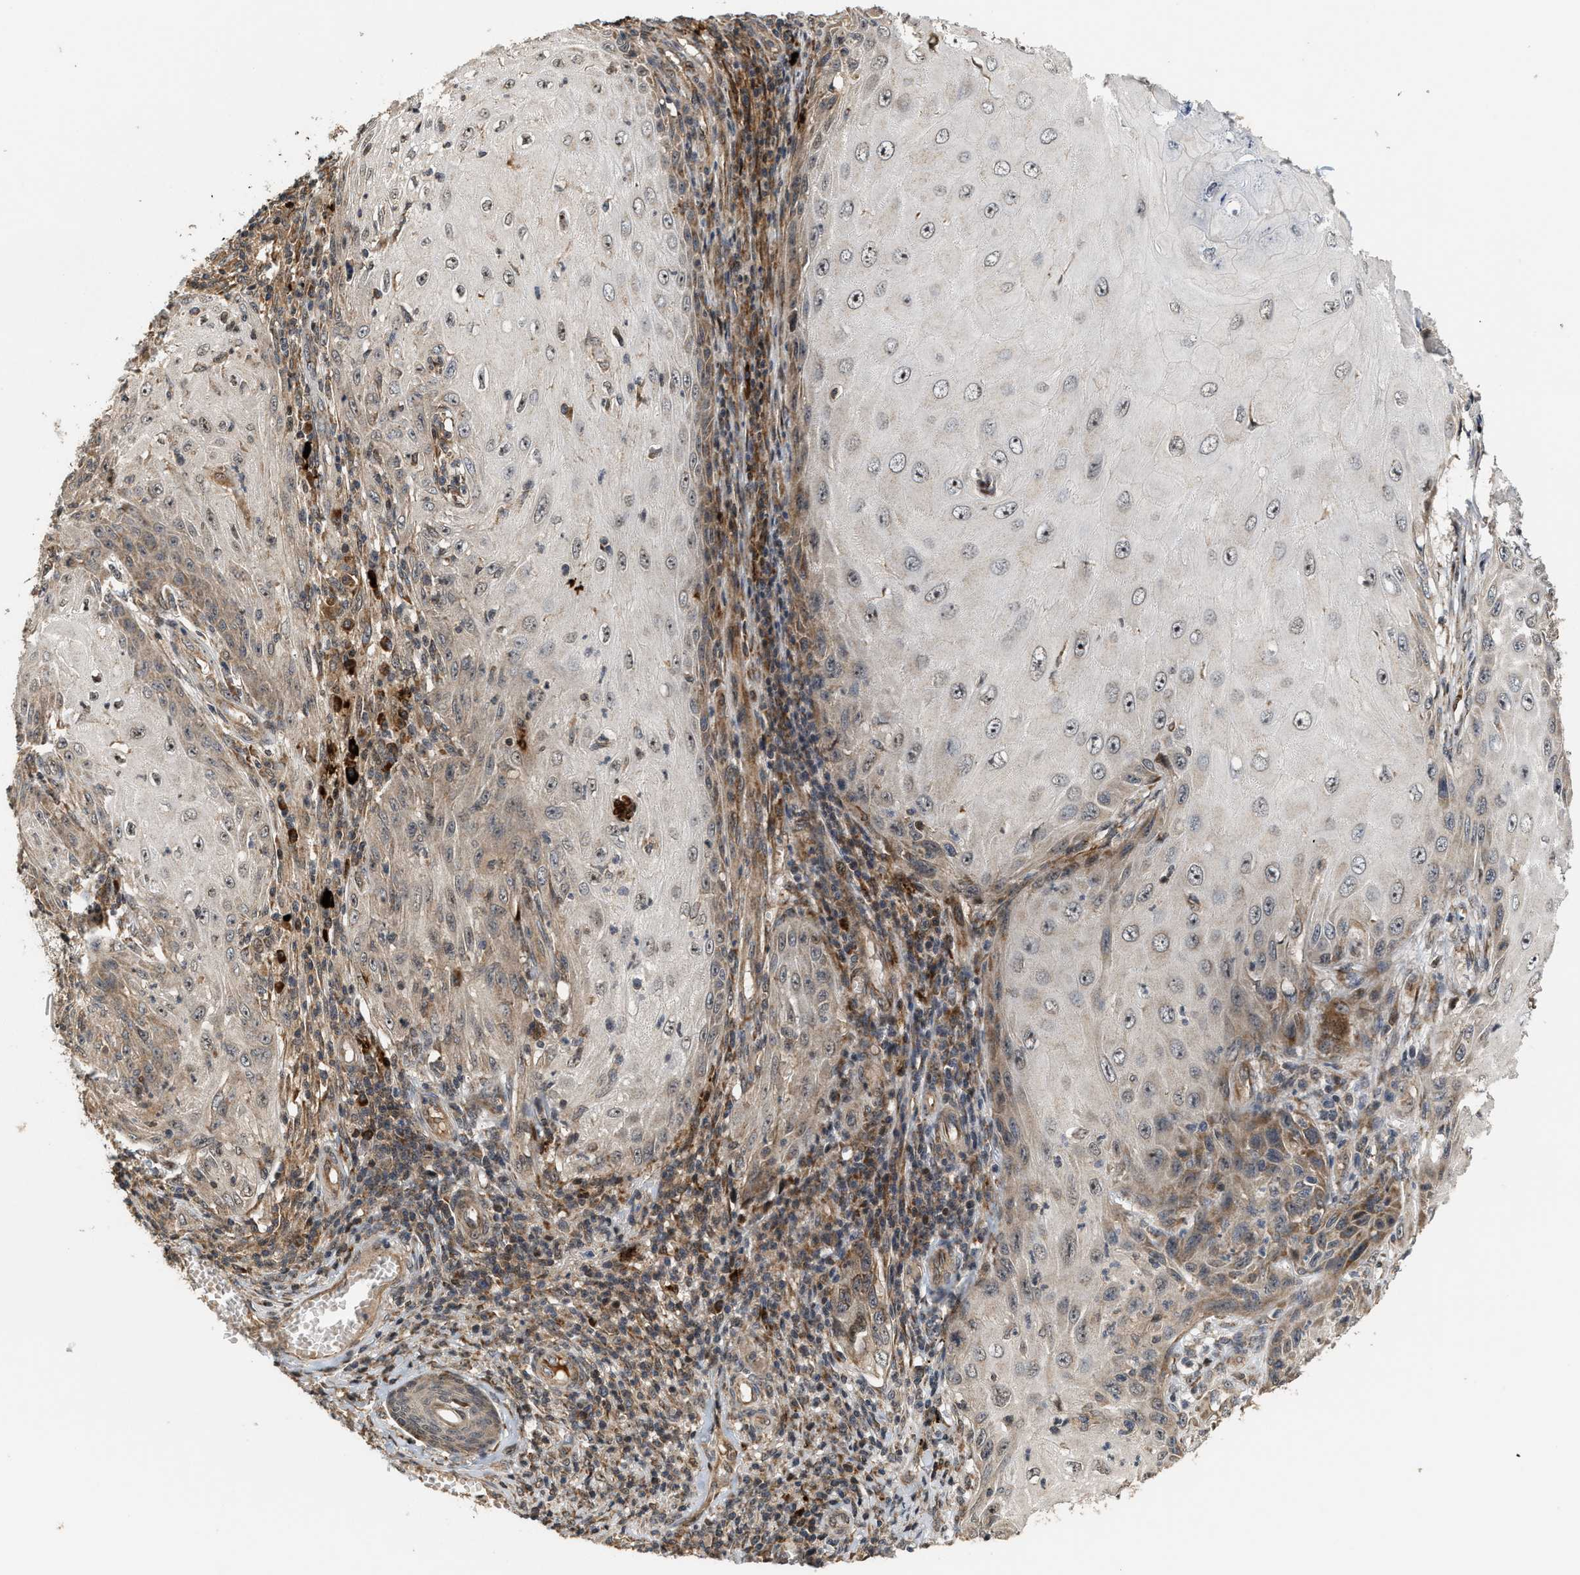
{"staining": {"intensity": "weak", "quantity": ">75%", "location": "cytoplasmic/membranous,nuclear"}, "tissue": "skin cancer", "cell_type": "Tumor cells", "image_type": "cancer", "snomed": [{"axis": "morphology", "description": "Squamous cell carcinoma, NOS"}, {"axis": "topography", "description": "Skin"}], "caption": "Immunohistochemistry photomicrograph of human skin squamous cell carcinoma stained for a protein (brown), which exhibits low levels of weak cytoplasmic/membranous and nuclear staining in about >75% of tumor cells.", "gene": "ELP2", "patient": {"sex": "female", "age": 73}}